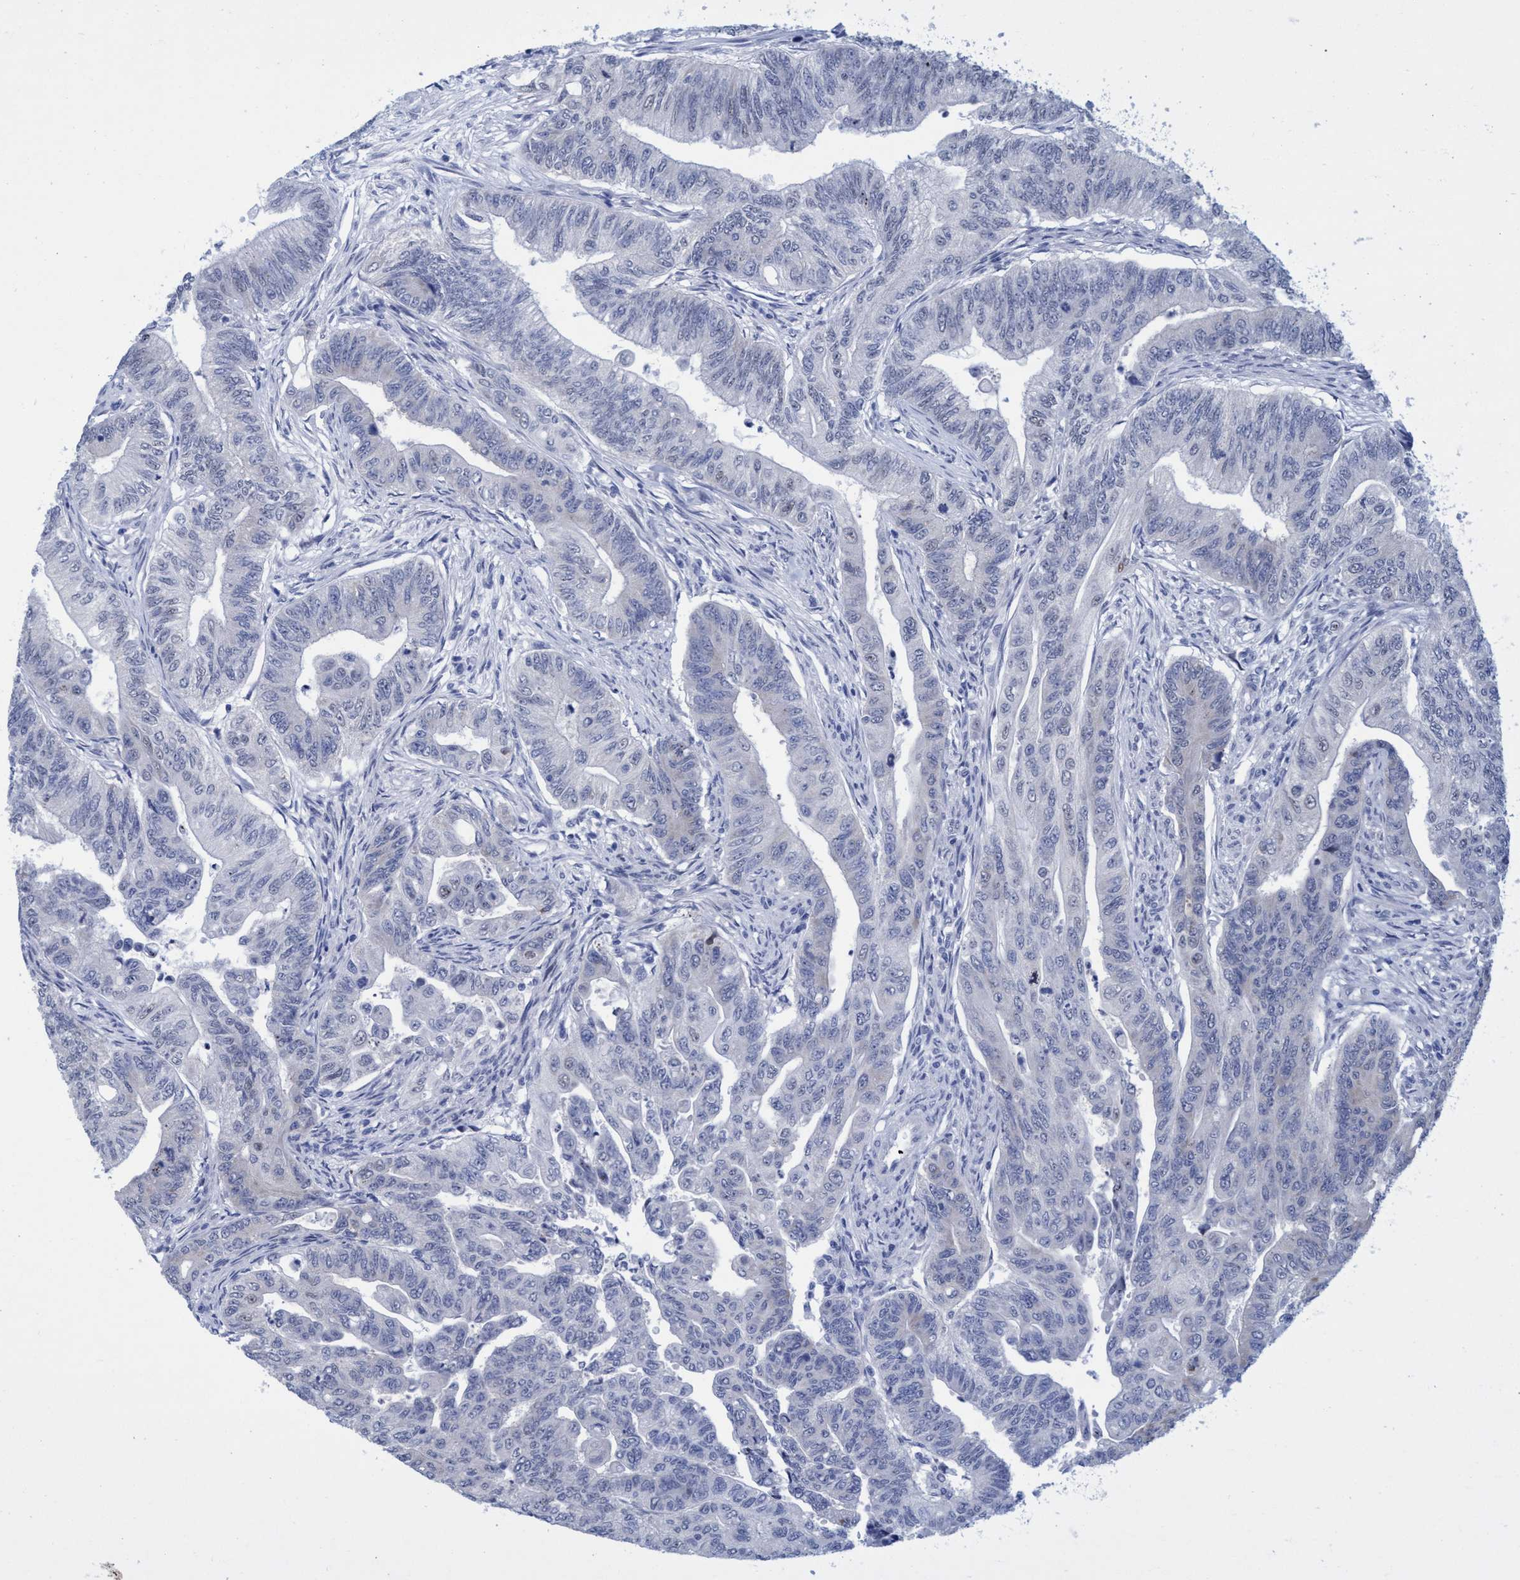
{"staining": {"intensity": "negative", "quantity": "none", "location": "none"}, "tissue": "colorectal cancer", "cell_type": "Tumor cells", "image_type": "cancer", "snomed": [{"axis": "morphology", "description": "Adenoma, NOS"}, {"axis": "morphology", "description": "Adenocarcinoma, NOS"}, {"axis": "topography", "description": "Colon"}], "caption": "Micrograph shows no protein staining in tumor cells of adenocarcinoma (colorectal) tissue.", "gene": "R3HCC1", "patient": {"sex": "male", "age": 79}}